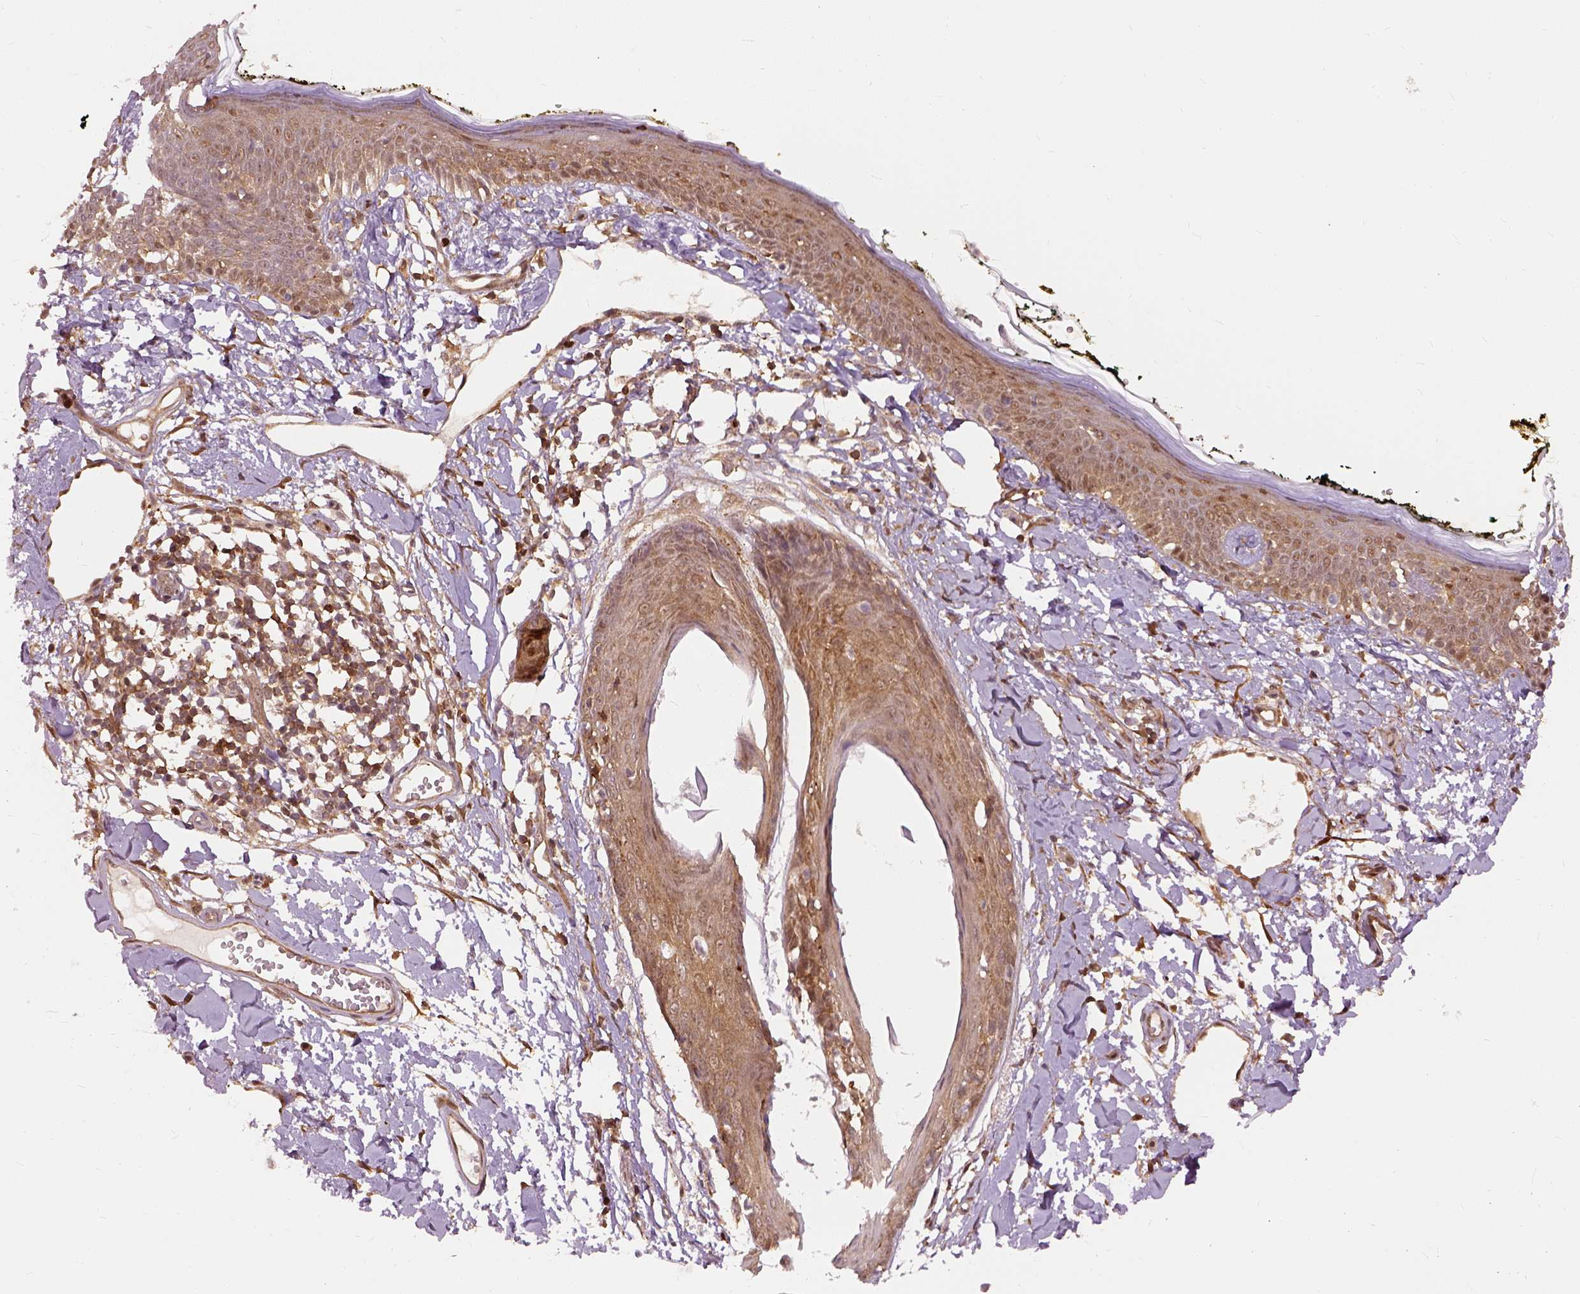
{"staining": {"intensity": "moderate", "quantity": ">75%", "location": "cytoplasmic/membranous"}, "tissue": "skin", "cell_type": "Fibroblasts", "image_type": "normal", "snomed": [{"axis": "morphology", "description": "Normal tissue, NOS"}, {"axis": "topography", "description": "Skin"}], "caption": "Immunohistochemical staining of unremarkable human skin shows moderate cytoplasmic/membranous protein staining in approximately >75% of fibroblasts.", "gene": "GPI", "patient": {"sex": "male", "age": 76}}